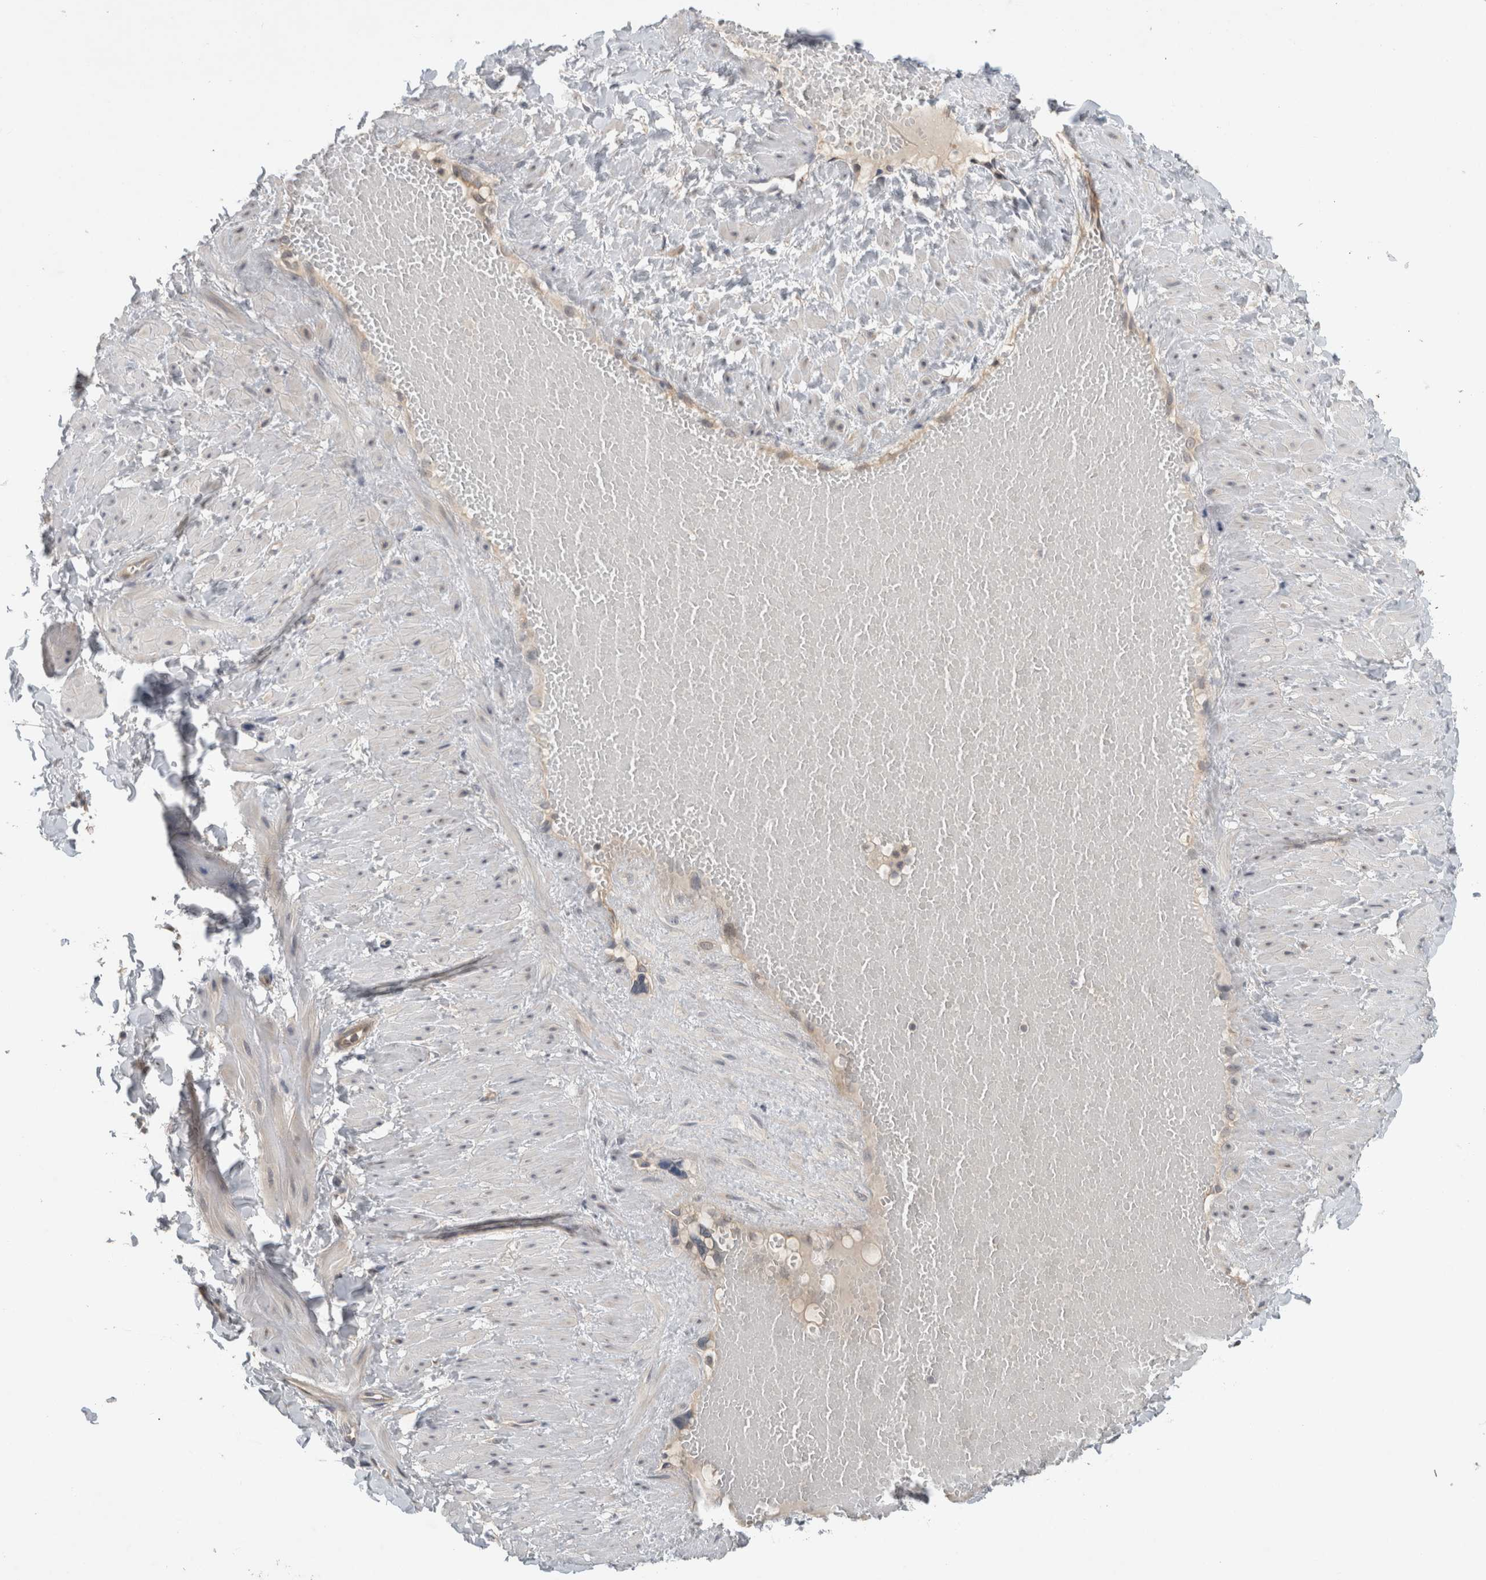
{"staining": {"intensity": "negative", "quantity": "none", "location": "none"}, "tissue": "soft tissue", "cell_type": "Fibroblasts", "image_type": "normal", "snomed": [{"axis": "morphology", "description": "Normal tissue, NOS"}, {"axis": "topography", "description": "Adipose tissue"}, {"axis": "topography", "description": "Vascular tissue"}, {"axis": "topography", "description": "Peripheral nerve tissue"}], "caption": "This is an IHC image of benign human soft tissue. There is no positivity in fibroblasts.", "gene": "AASDHPPT", "patient": {"sex": "male", "age": 25}}